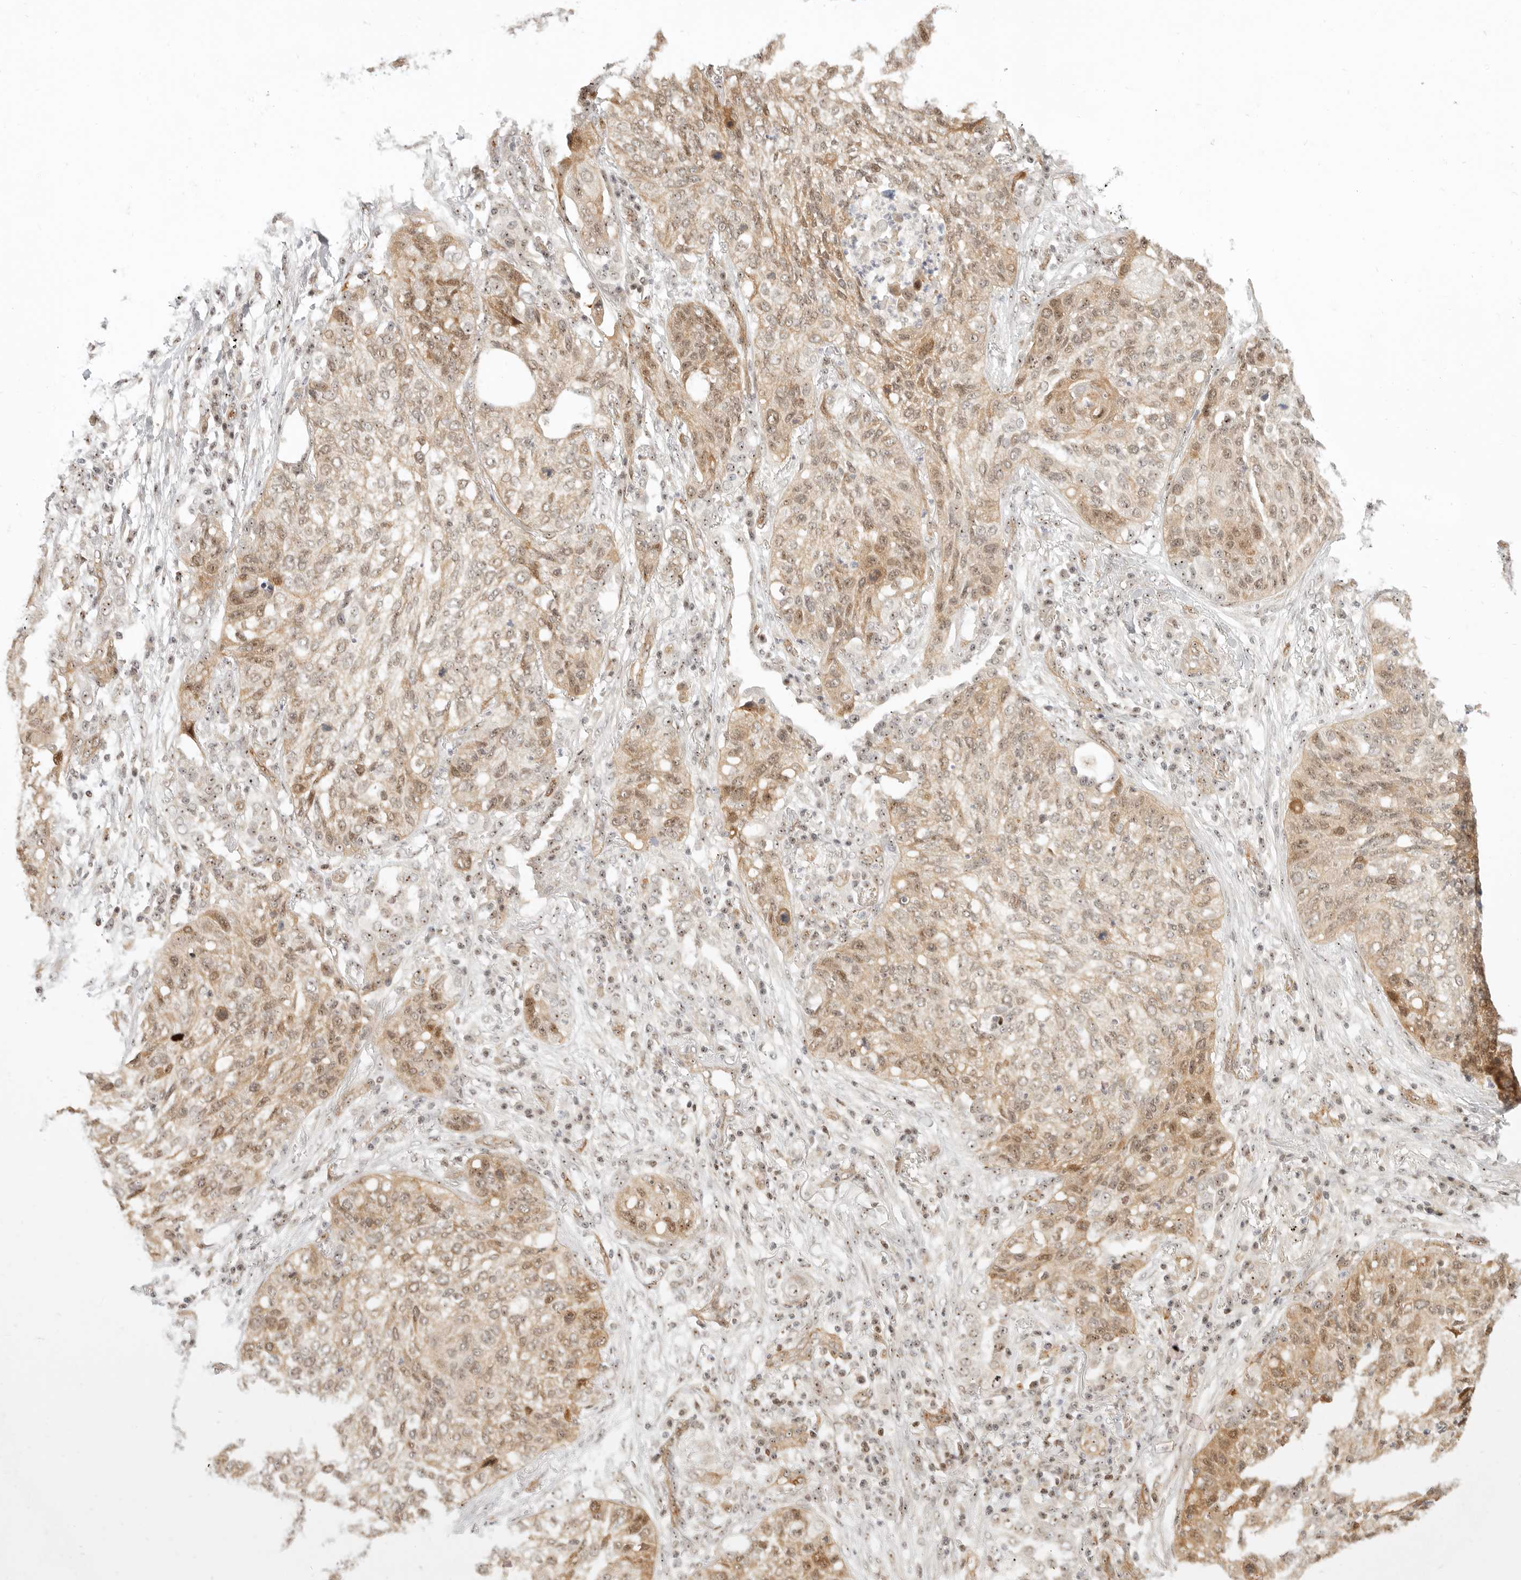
{"staining": {"intensity": "moderate", "quantity": "25%-75%", "location": "cytoplasmic/membranous,nuclear"}, "tissue": "lung cancer", "cell_type": "Tumor cells", "image_type": "cancer", "snomed": [{"axis": "morphology", "description": "Squamous cell carcinoma, NOS"}, {"axis": "topography", "description": "Lung"}], "caption": "Human lung cancer stained with a protein marker shows moderate staining in tumor cells.", "gene": "BAP1", "patient": {"sex": "female", "age": 63}}